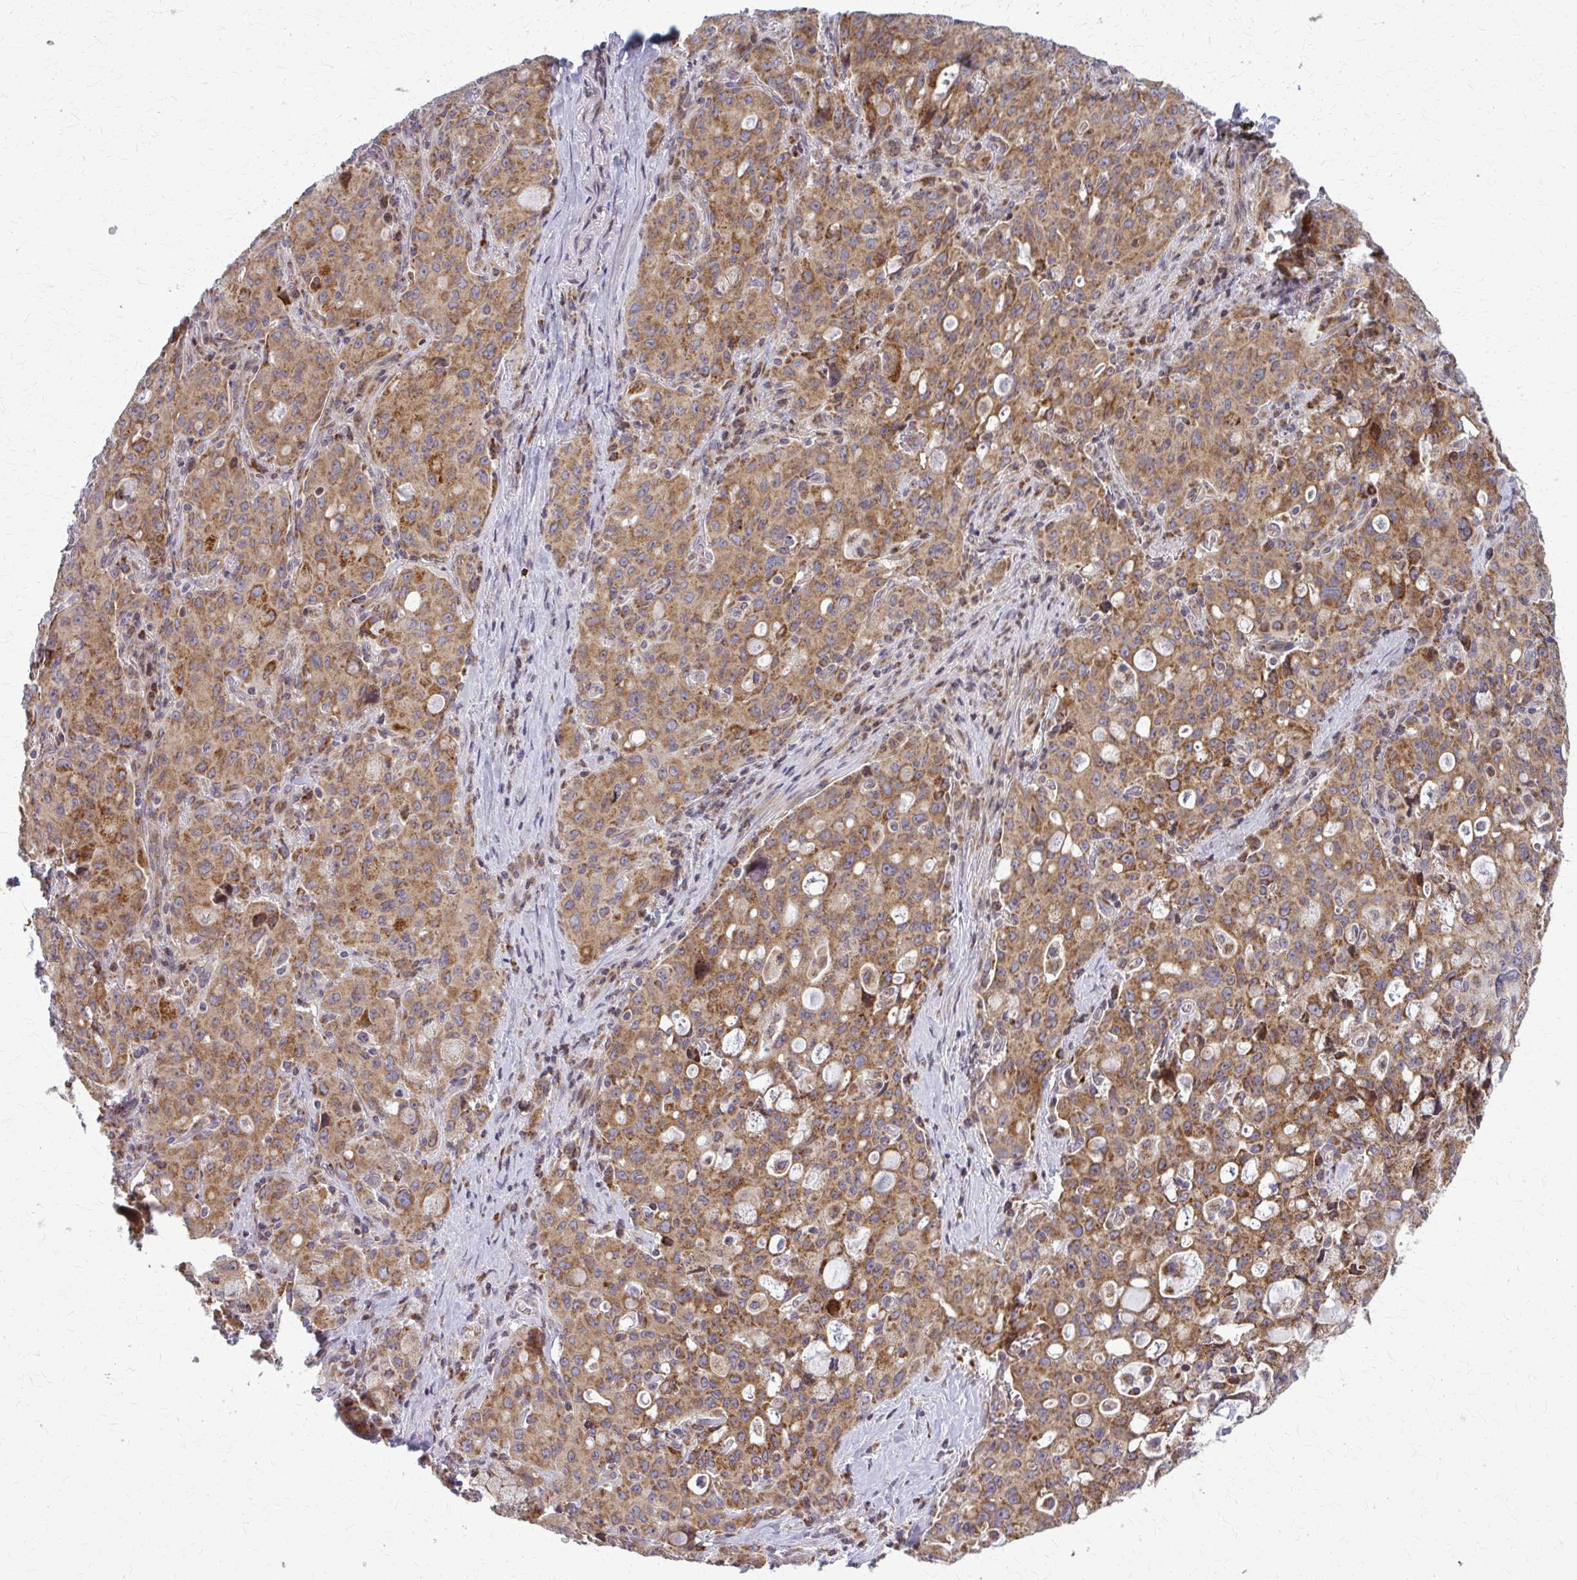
{"staining": {"intensity": "moderate", "quantity": ">75%", "location": "cytoplasmic/membranous"}, "tissue": "lung cancer", "cell_type": "Tumor cells", "image_type": "cancer", "snomed": [{"axis": "morphology", "description": "Adenocarcinoma, NOS"}, {"axis": "topography", "description": "Lung"}], "caption": "DAB immunohistochemical staining of lung adenocarcinoma shows moderate cytoplasmic/membranous protein staining in approximately >75% of tumor cells. Using DAB (3,3'-diaminobenzidine) (brown) and hematoxylin (blue) stains, captured at high magnification using brightfield microscopy.", "gene": "MCCC1", "patient": {"sex": "female", "age": 44}}